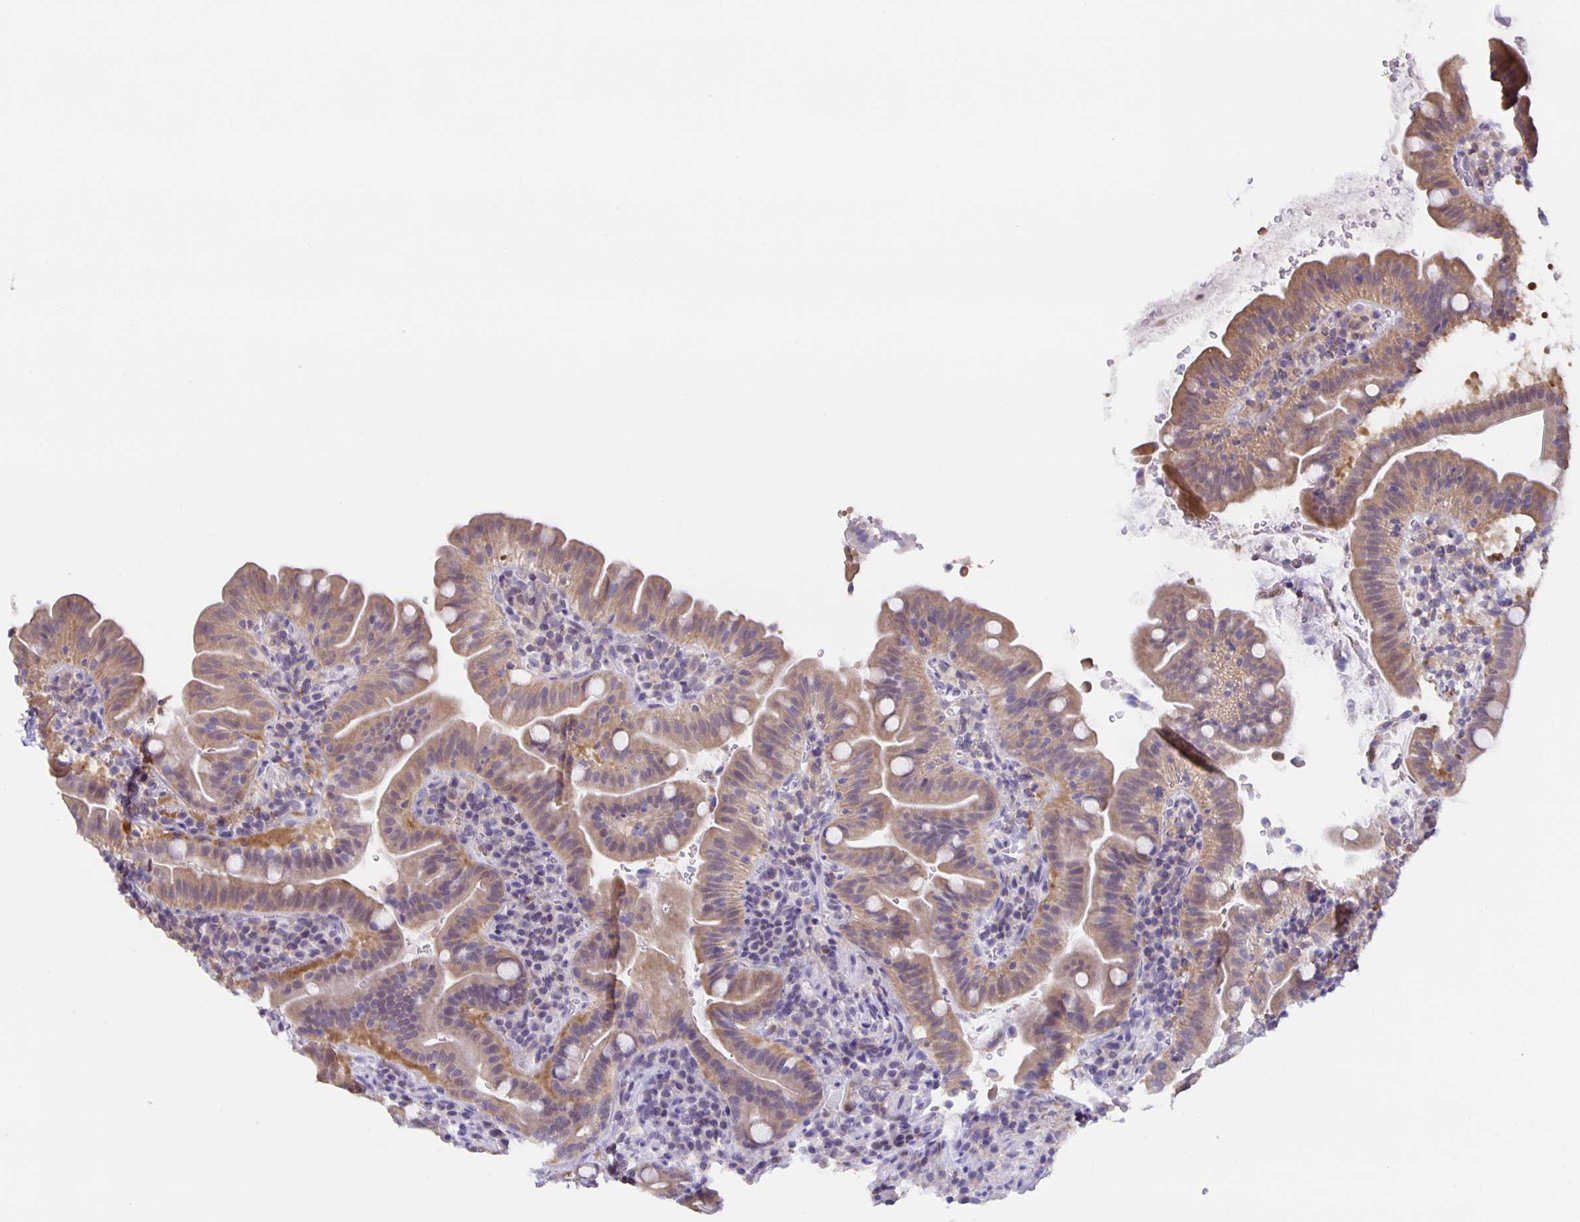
{"staining": {"intensity": "weak", "quantity": ">75%", "location": "cytoplasmic/membranous"}, "tissue": "small intestine", "cell_type": "Glandular cells", "image_type": "normal", "snomed": [{"axis": "morphology", "description": "Normal tissue, NOS"}, {"axis": "topography", "description": "Small intestine"}], "caption": "Immunohistochemical staining of unremarkable small intestine reveals low levels of weak cytoplasmic/membranous positivity in about >75% of glandular cells. The staining is performed using DAB (3,3'-diaminobenzidine) brown chromogen to label protein expression. The nuclei are counter-stained blue using hematoxylin.", "gene": "MARCHF6", "patient": {"sex": "male", "age": 26}}